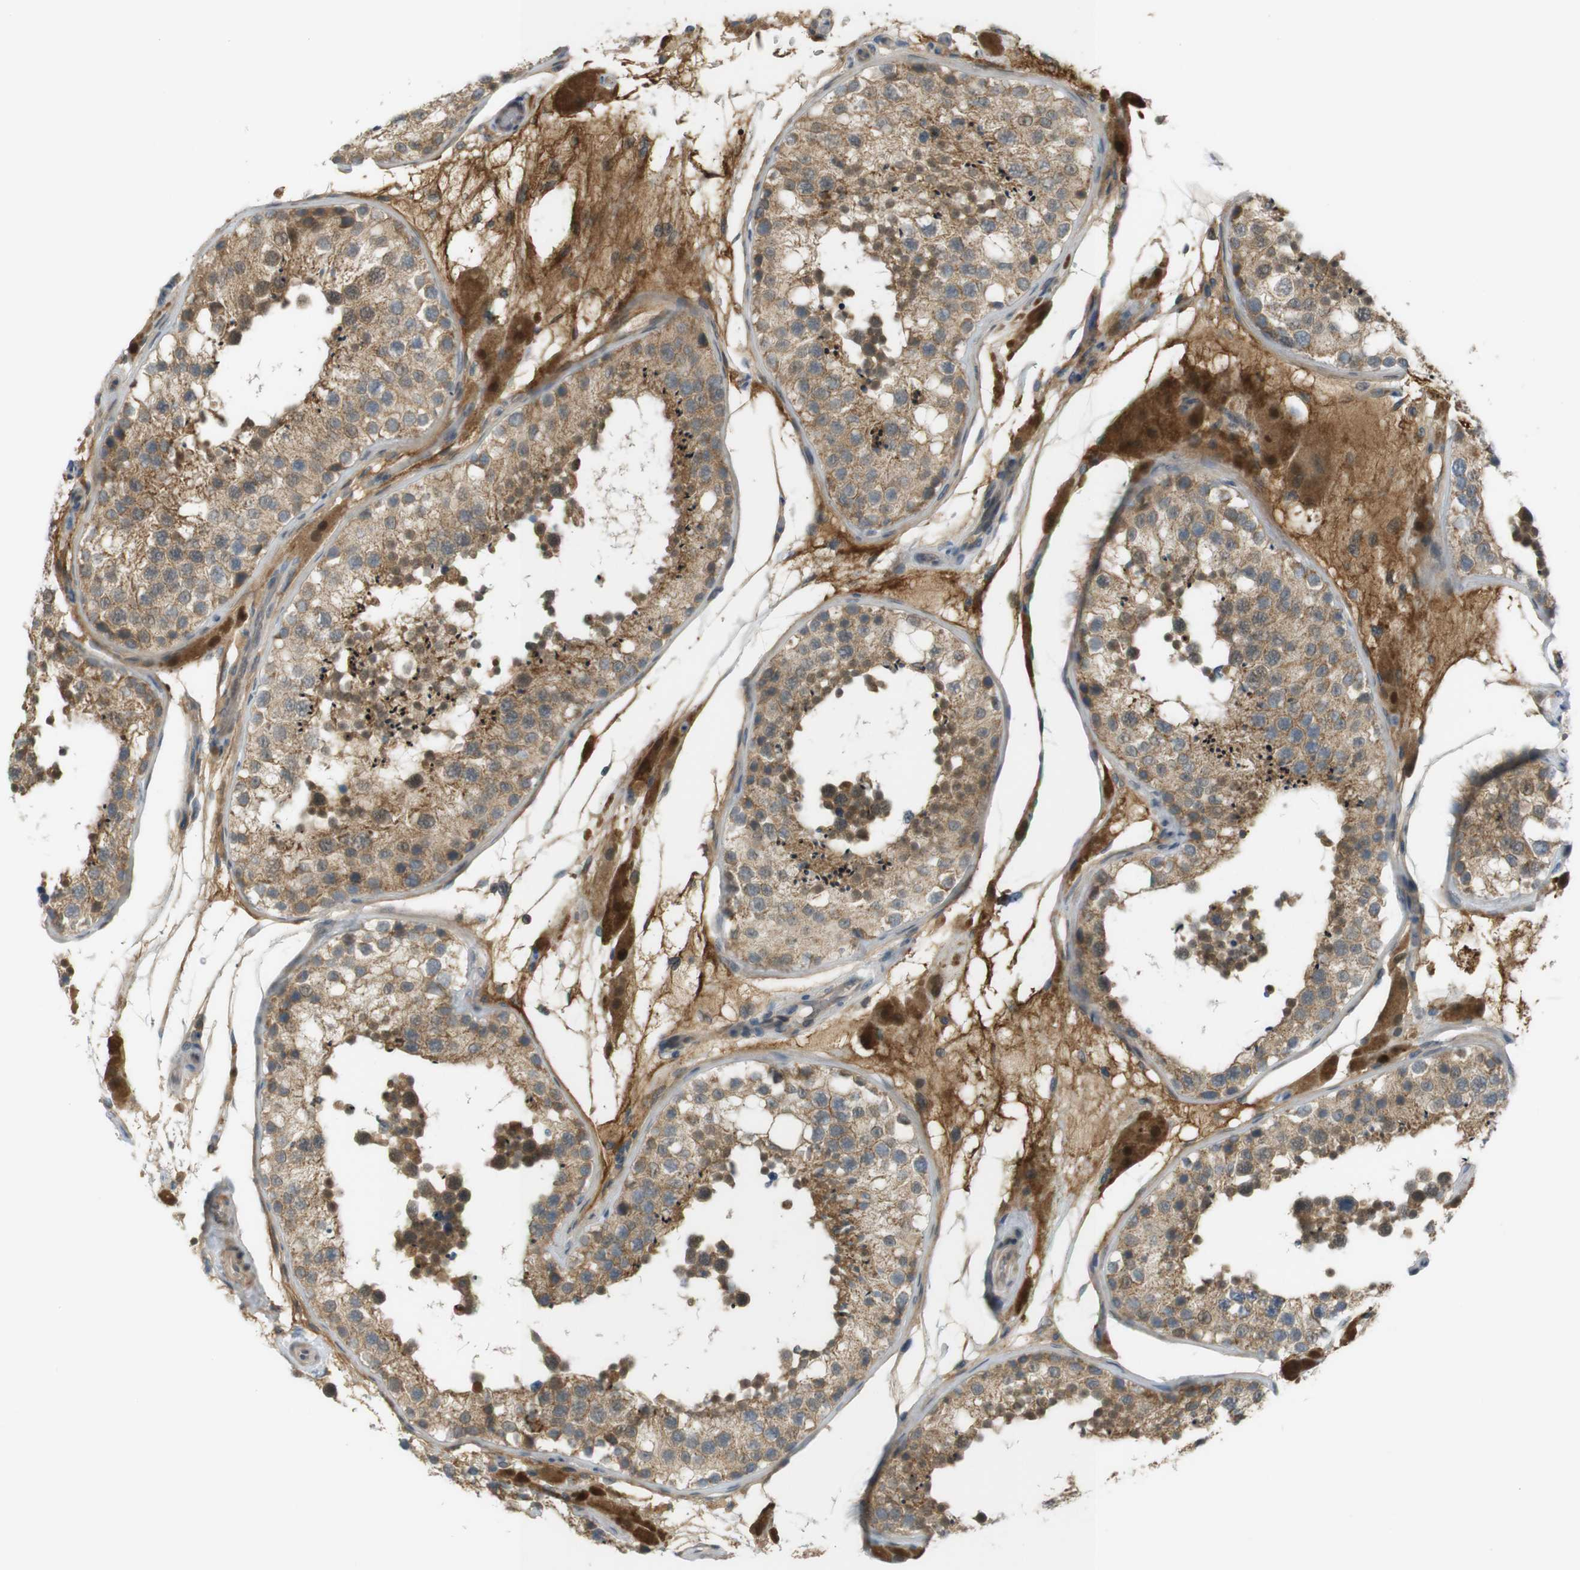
{"staining": {"intensity": "moderate", "quantity": ">75%", "location": "cytoplasmic/membranous"}, "tissue": "testis", "cell_type": "Cells in seminiferous ducts", "image_type": "normal", "snomed": [{"axis": "morphology", "description": "Normal tissue, NOS"}, {"axis": "topography", "description": "Testis"}], "caption": "DAB immunohistochemical staining of normal testis exhibits moderate cytoplasmic/membranous protein positivity in about >75% of cells in seminiferous ducts. The staining is performed using DAB (3,3'-diaminobenzidine) brown chromogen to label protein expression. The nuclei are counter-stained blue using hematoxylin.", "gene": "ZDHHC20", "patient": {"sex": "male", "age": 26}}